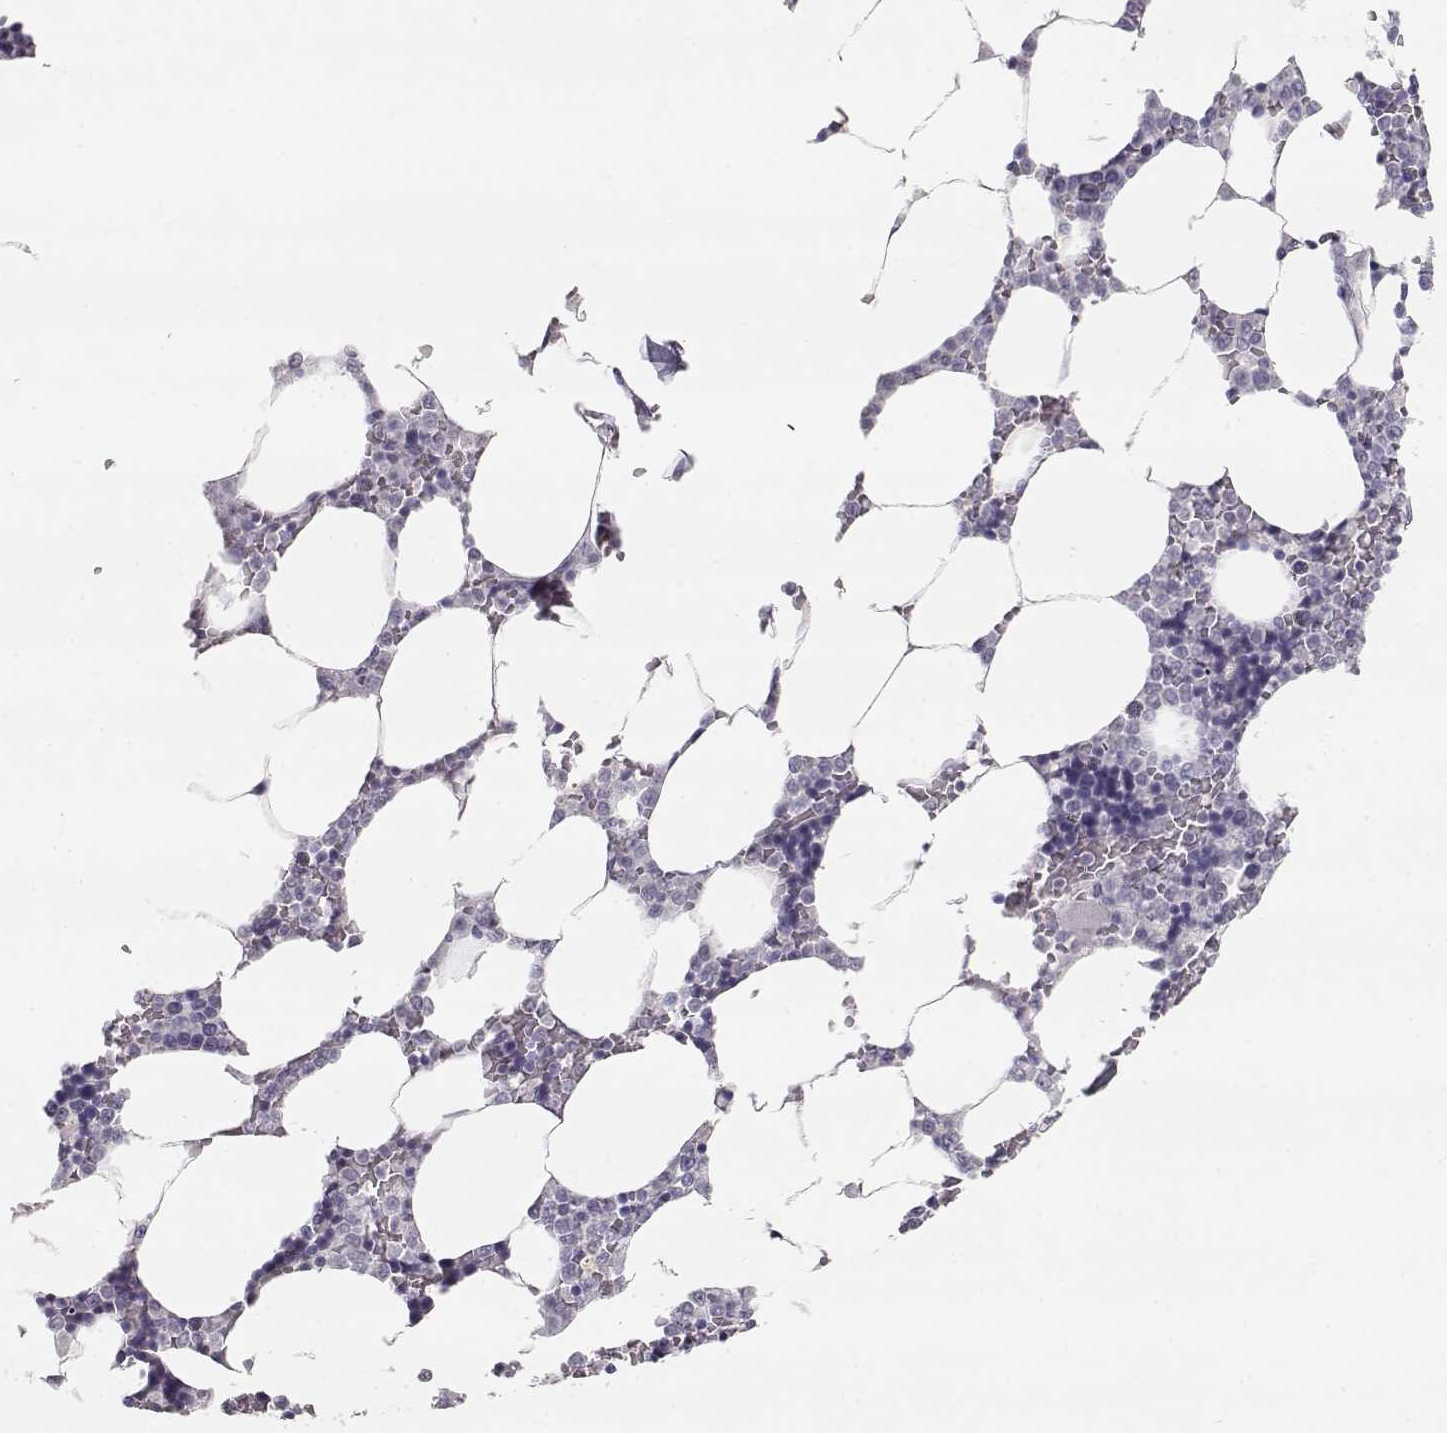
{"staining": {"intensity": "negative", "quantity": "none", "location": "none"}, "tissue": "bone marrow", "cell_type": "Hematopoietic cells", "image_type": "normal", "snomed": [{"axis": "morphology", "description": "Normal tissue, NOS"}, {"axis": "topography", "description": "Bone marrow"}], "caption": "Immunohistochemistry photomicrograph of benign human bone marrow stained for a protein (brown), which demonstrates no staining in hematopoietic cells. (Brightfield microscopy of DAB (3,3'-diaminobenzidine) immunohistochemistry (IHC) at high magnification).", "gene": "TKTL1", "patient": {"sex": "male", "age": 63}}